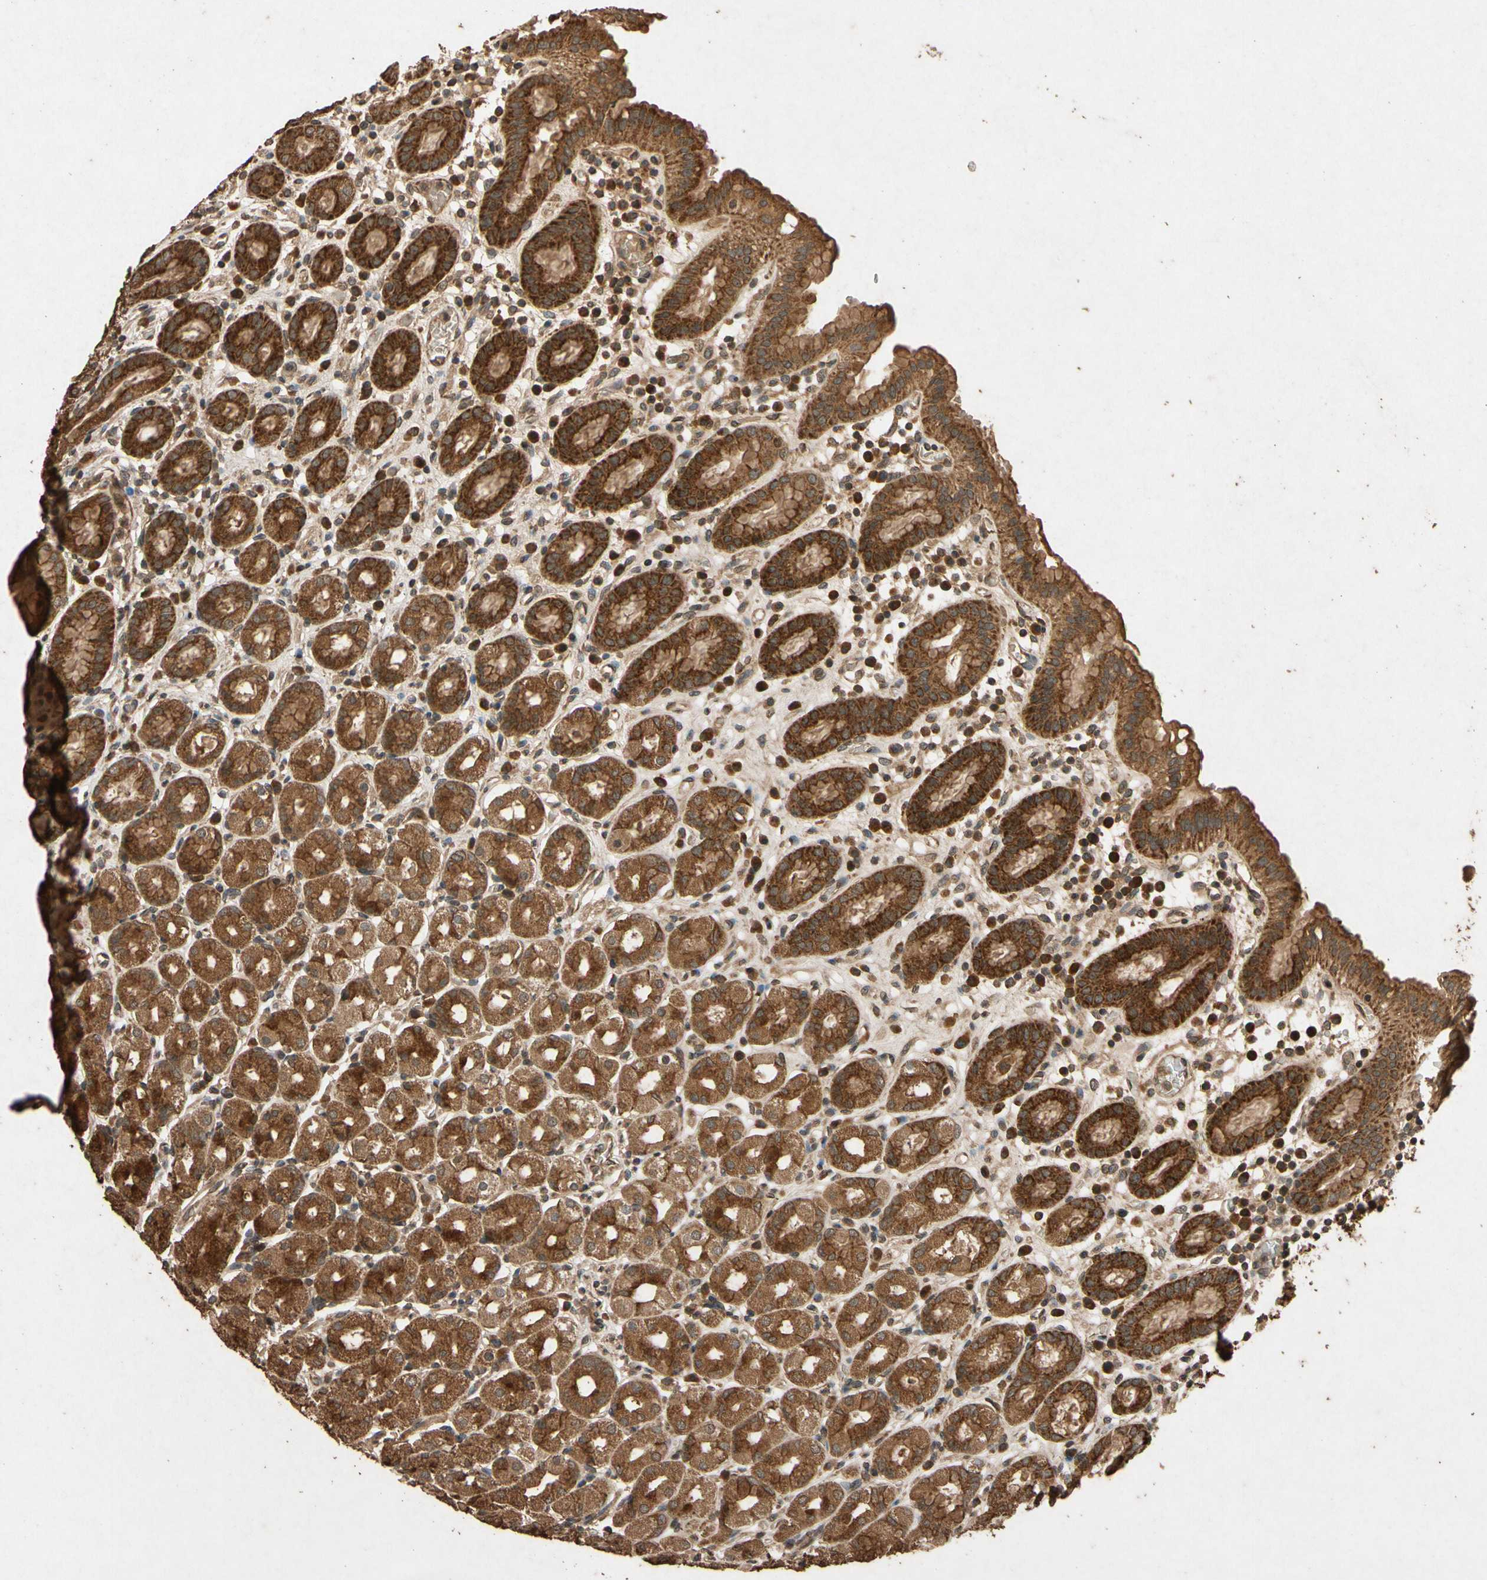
{"staining": {"intensity": "strong", "quantity": ">75%", "location": "cytoplasmic/membranous"}, "tissue": "stomach", "cell_type": "Glandular cells", "image_type": "normal", "snomed": [{"axis": "morphology", "description": "Normal tissue, NOS"}, {"axis": "topography", "description": "Stomach, upper"}], "caption": "This is a micrograph of immunohistochemistry staining of normal stomach, which shows strong staining in the cytoplasmic/membranous of glandular cells.", "gene": "TXN2", "patient": {"sex": "male", "age": 68}}